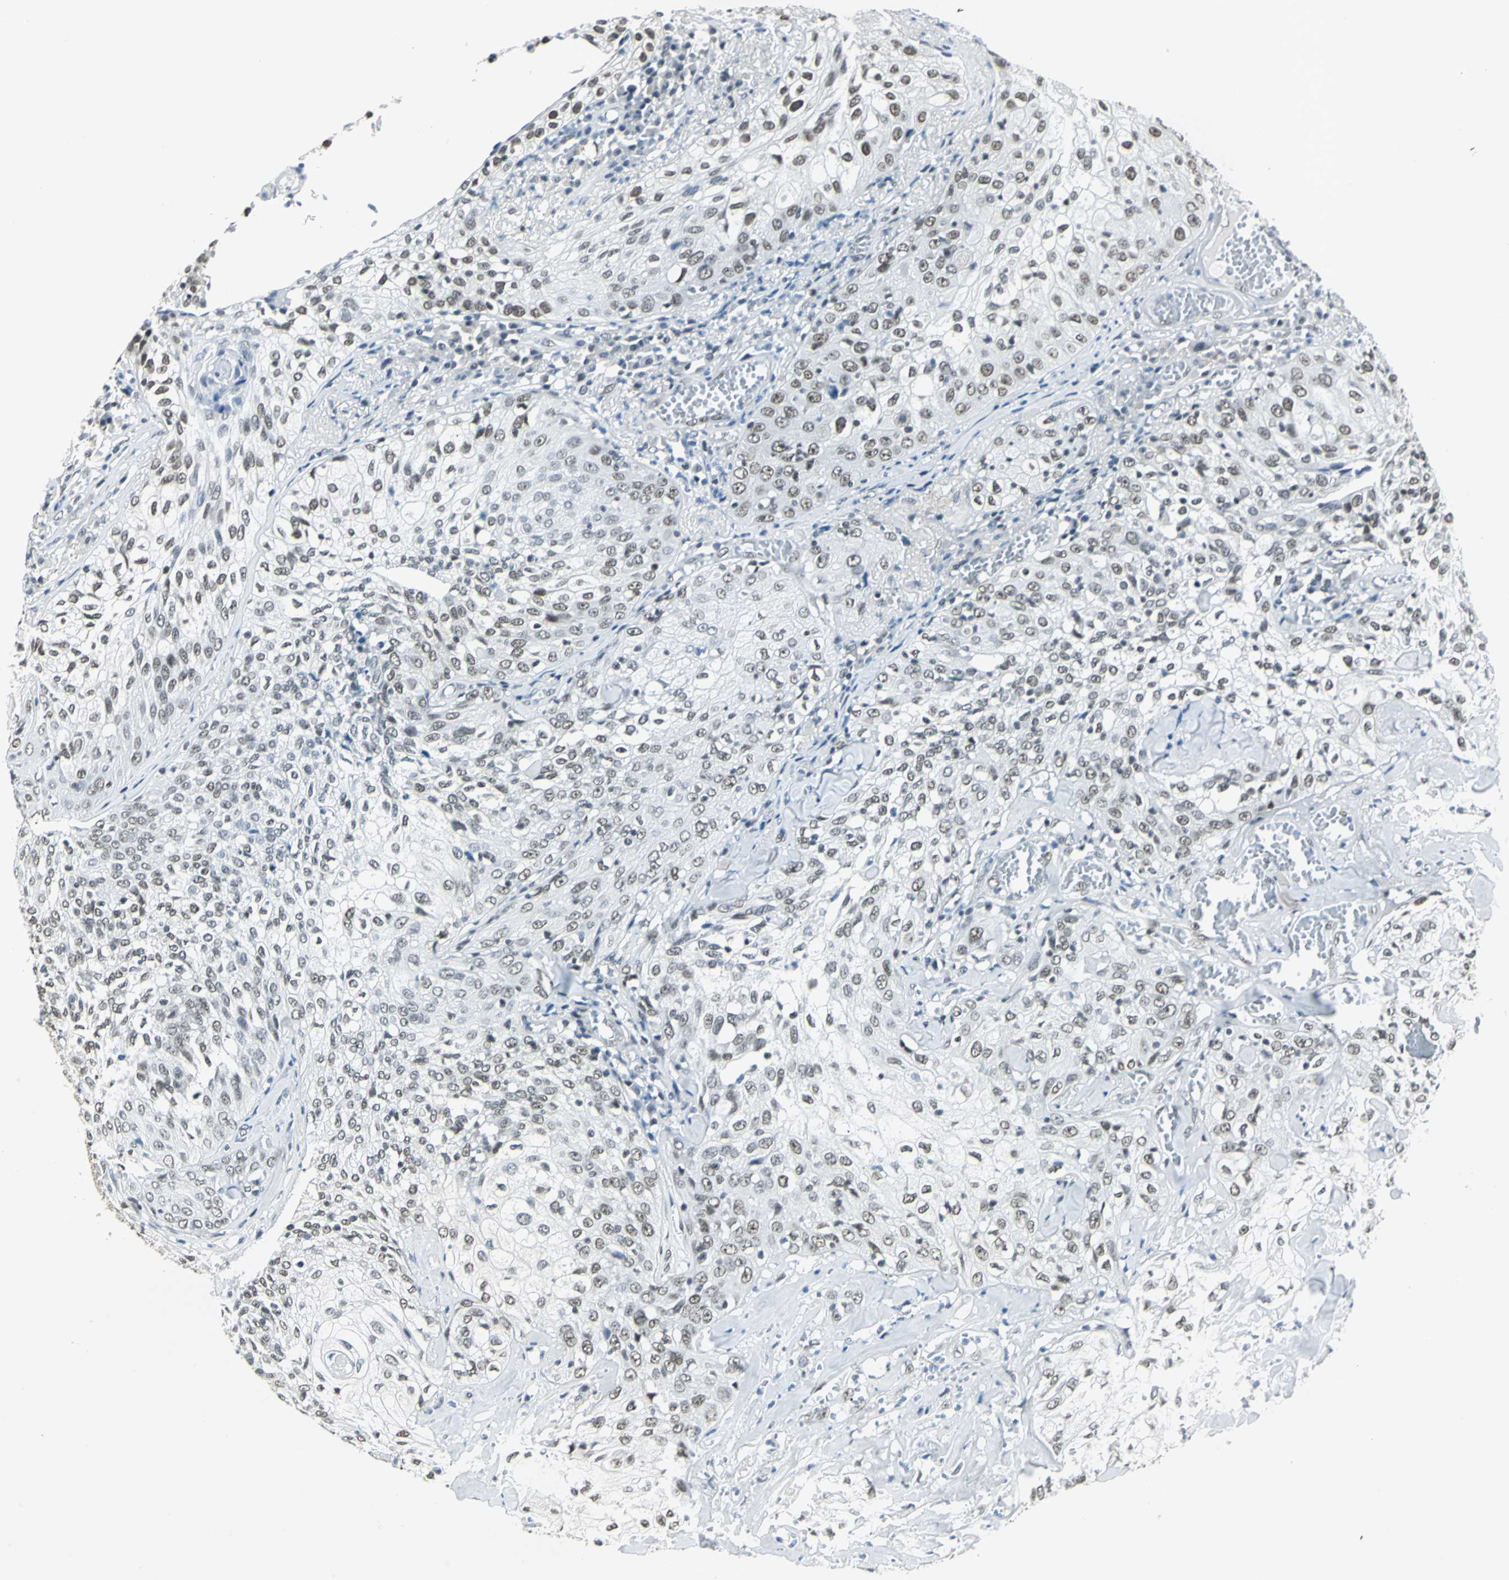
{"staining": {"intensity": "moderate", "quantity": "25%-75%", "location": "nuclear"}, "tissue": "skin cancer", "cell_type": "Tumor cells", "image_type": "cancer", "snomed": [{"axis": "morphology", "description": "Squamous cell carcinoma, NOS"}, {"axis": "topography", "description": "Skin"}], "caption": "High-power microscopy captured an immunohistochemistry photomicrograph of skin cancer (squamous cell carcinoma), revealing moderate nuclear positivity in about 25%-75% of tumor cells.", "gene": "ADNP", "patient": {"sex": "male", "age": 65}}